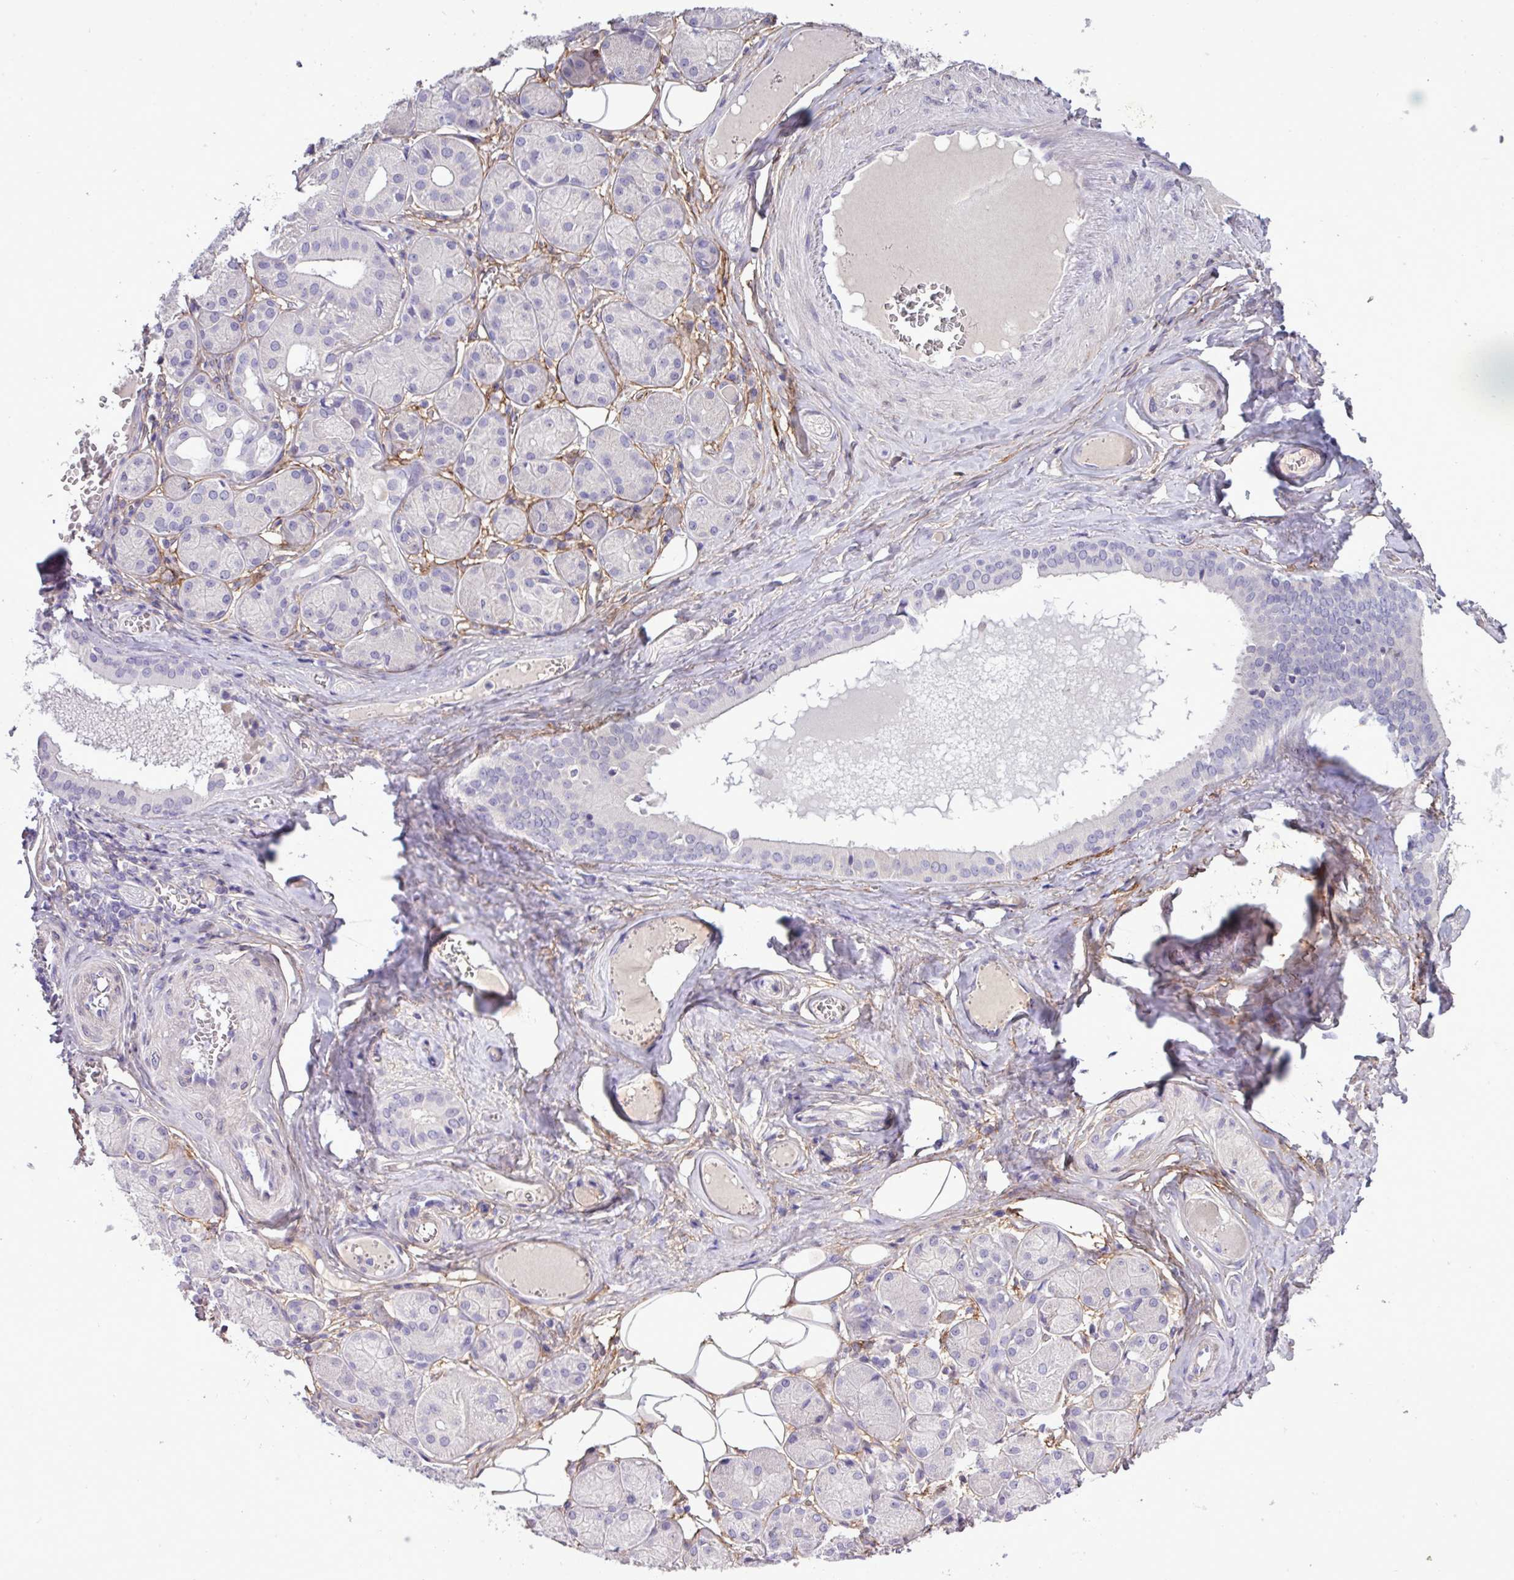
{"staining": {"intensity": "negative", "quantity": "none", "location": "none"}, "tissue": "salivary gland", "cell_type": "Glandular cells", "image_type": "normal", "snomed": [{"axis": "morphology", "description": "Squamous cell carcinoma, NOS"}, {"axis": "topography", "description": "Skin"}, {"axis": "topography", "description": "Head-Neck"}], "caption": "Immunohistochemistry image of normal salivary gland: salivary gland stained with DAB (3,3'-diaminobenzidine) shows no significant protein expression in glandular cells. (DAB (3,3'-diaminobenzidine) immunohistochemistry, high magnification).", "gene": "CD248", "patient": {"sex": "male", "age": 80}}